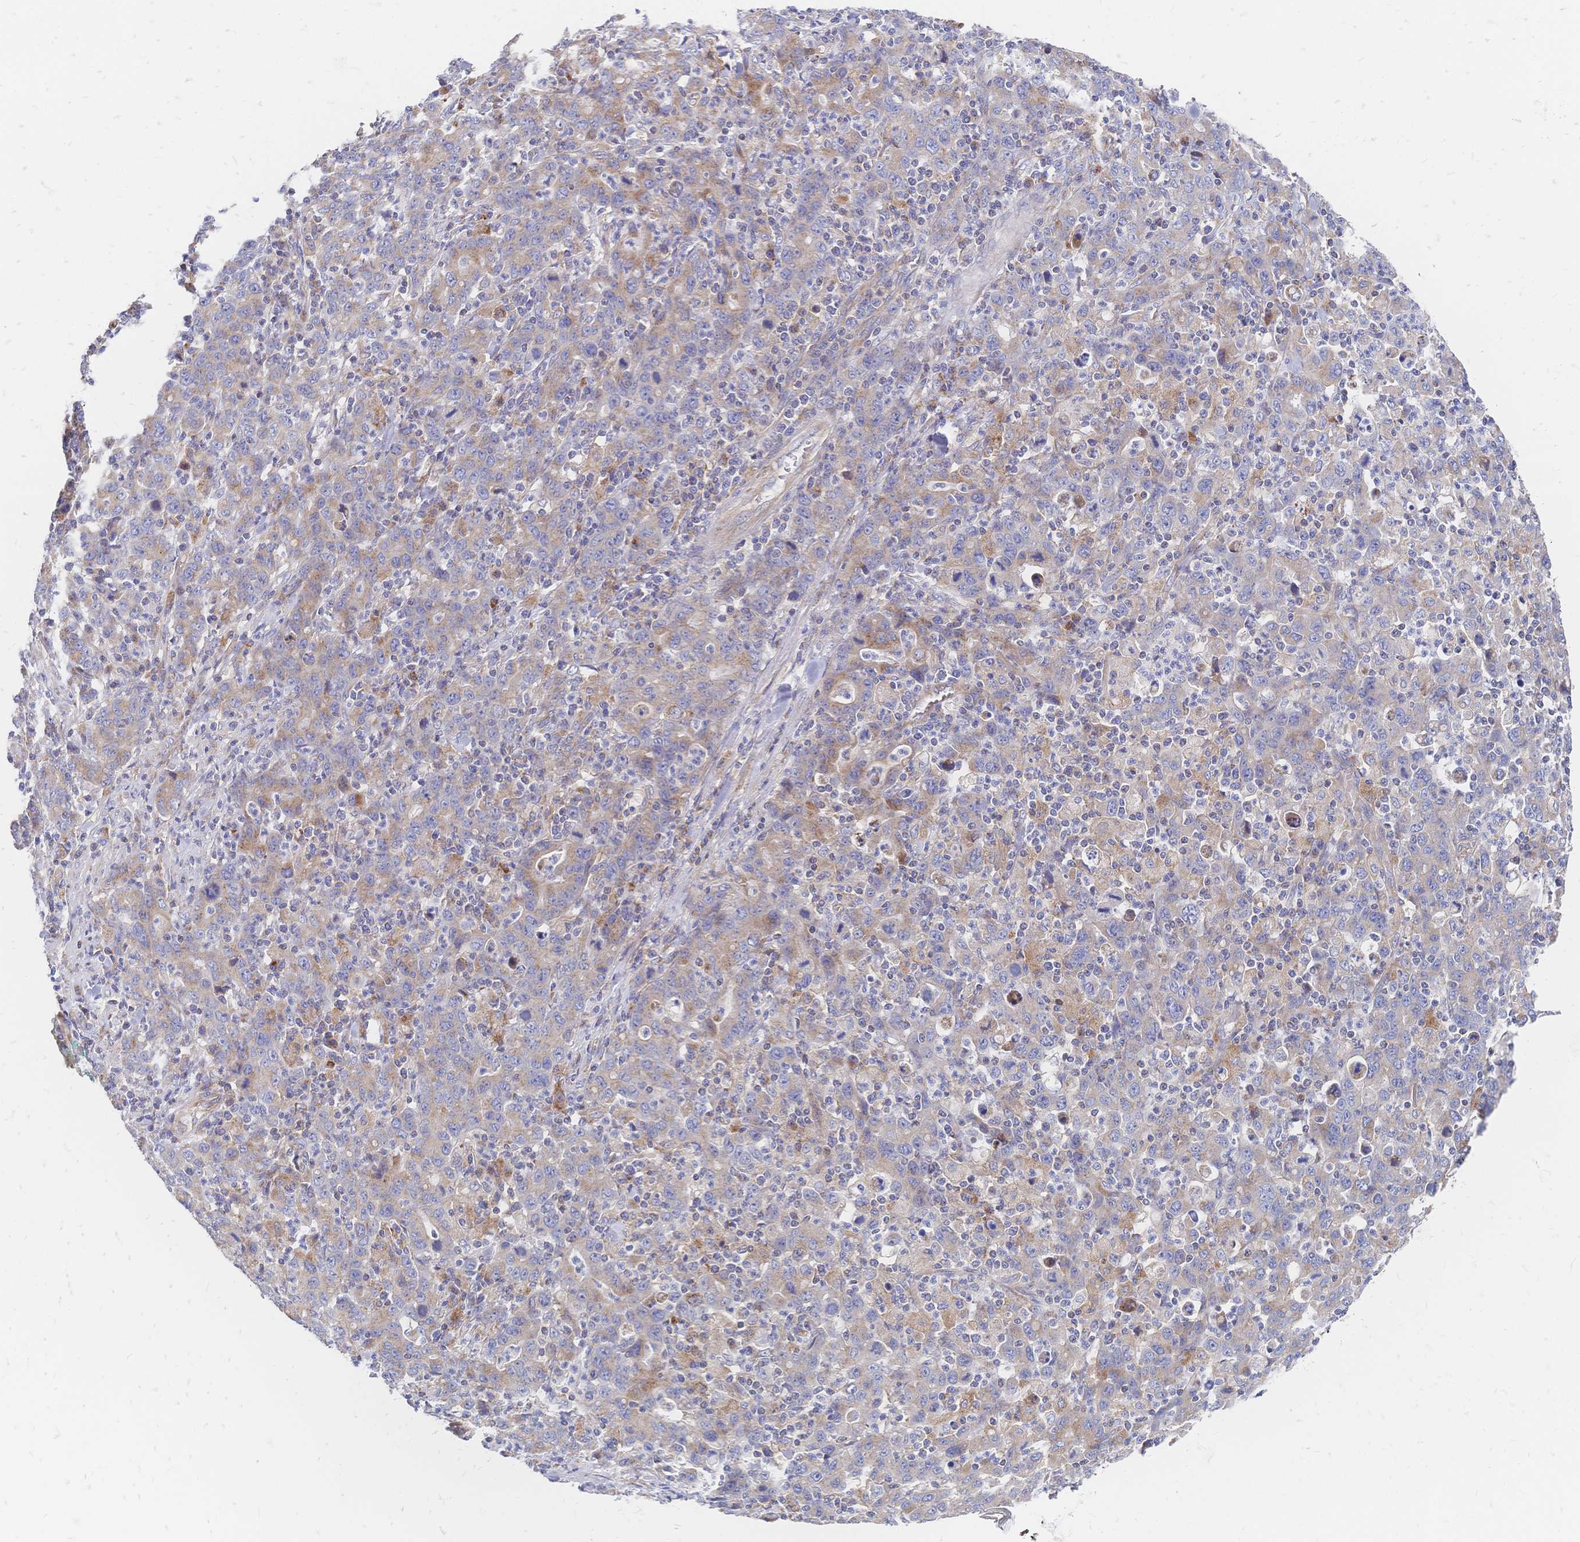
{"staining": {"intensity": "moderate", "quantity": "25%-75%", "location": "cytoplasmic/membranous"}, "tissue": "stomach cancer", "cell_type": "Tumor cells", "image_type": "cancer", "snomed": [{"axis": "morphology", "description": "Adenocarcinoma, NOS"}, {"axis": "topography", "description": "Stomach, upper"}], "caption": "About 25%-75% of tumor cells in stomach cancer (adenocarcinoma) reveal moderate cytoplasmic/membranous protein expression as visualized by brown immunohistochemical staining.", "gene": "SORBS1", "patient": {"sex": "male", "age": 69}}